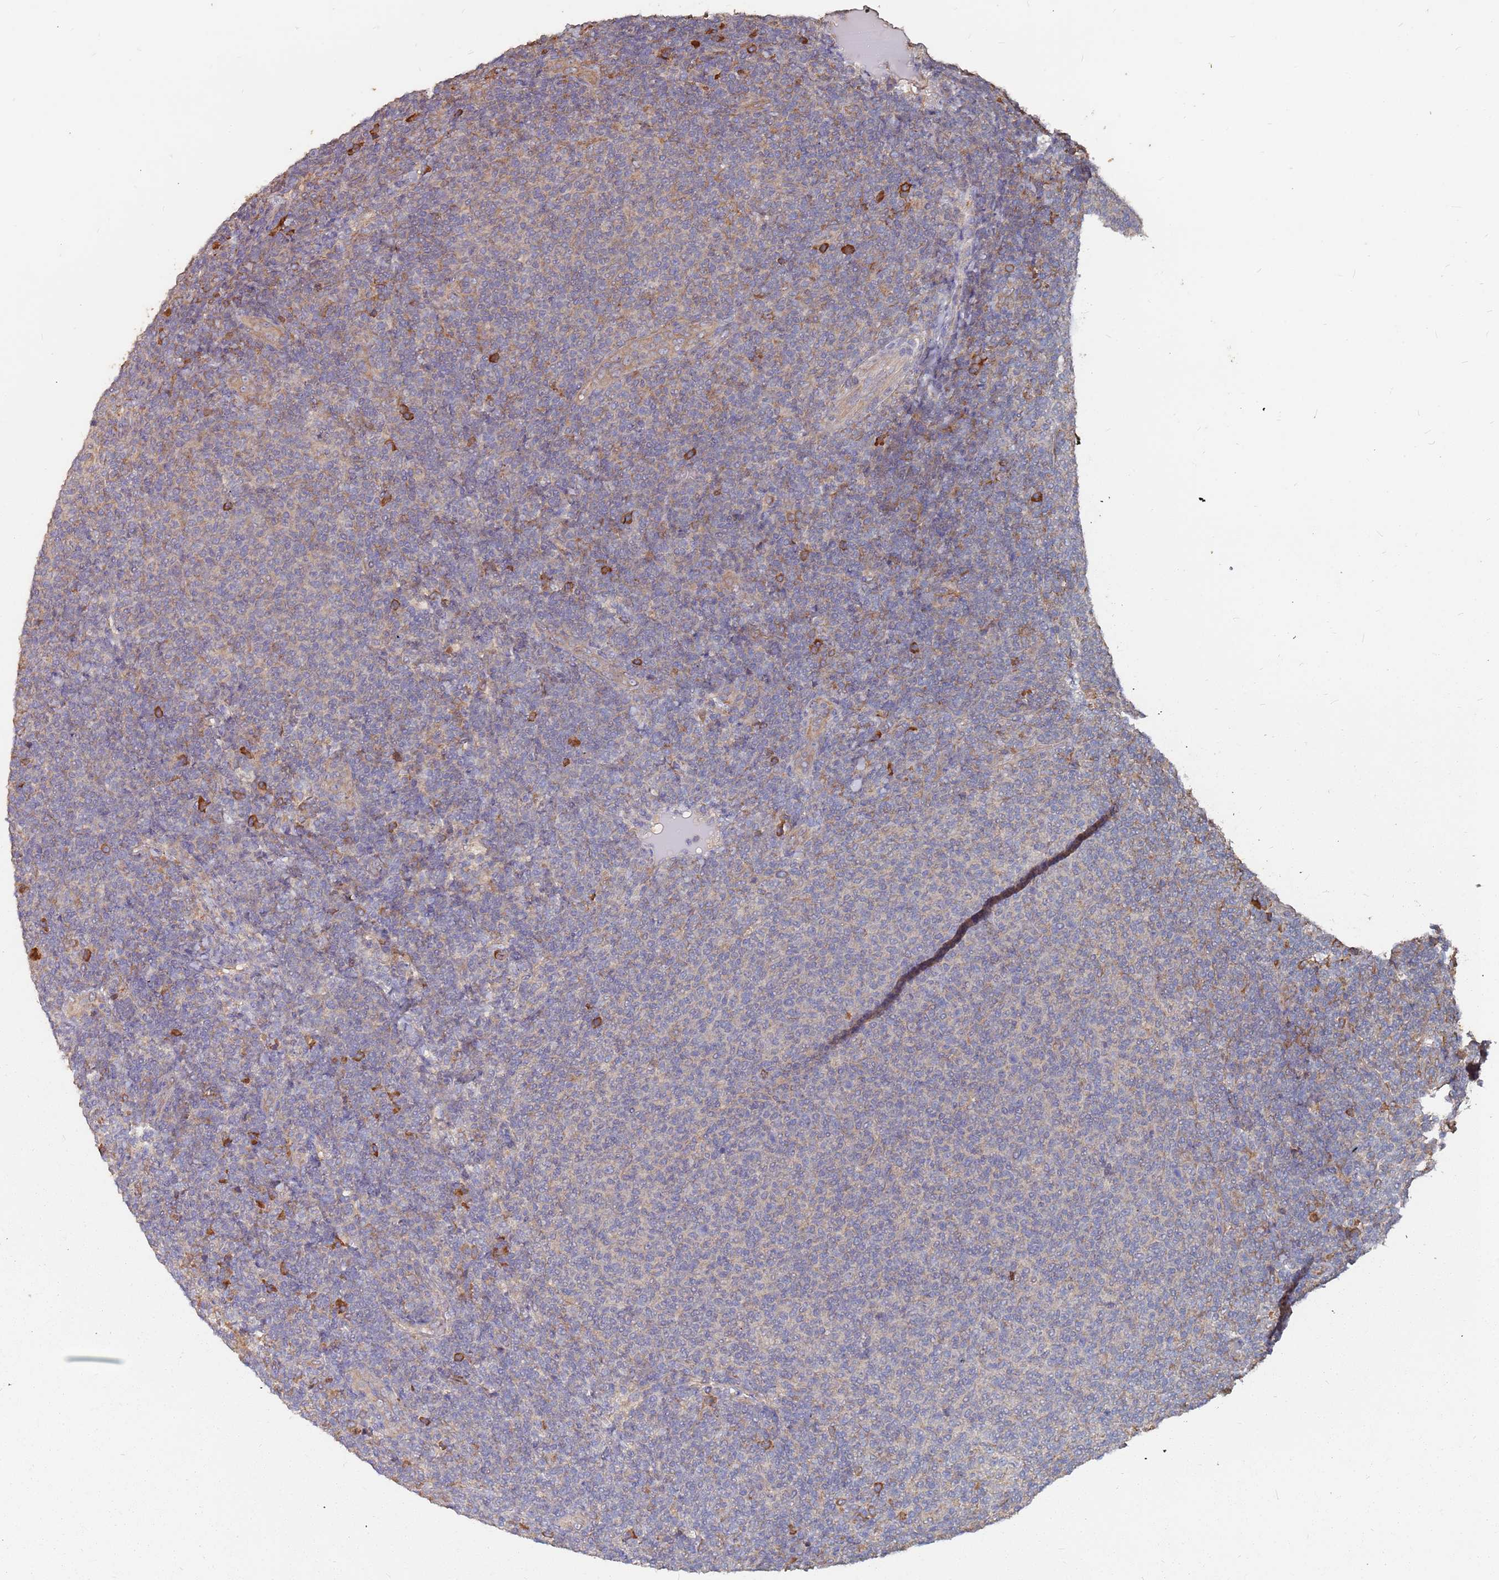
{"staining": {"intensity": "negative", "quantity": "none", "location": "none"}, "tissue": "lymphoma", "cell_type": "Tumor cells", "image_type": "cancer", "snomed": [{"axis": "morphology", "description": "Malignant lymphoma, non-Hodgkin's type, Low grade"}, {"axis": "topography", "description": "Lymph node"}], "caption": "Human lymphoma stained for a protein using immunohistochemistry (IHC) displays no staining in tumor cells.", "gene": "ATG5", "patient": {"sex": "male", "age": 66}}